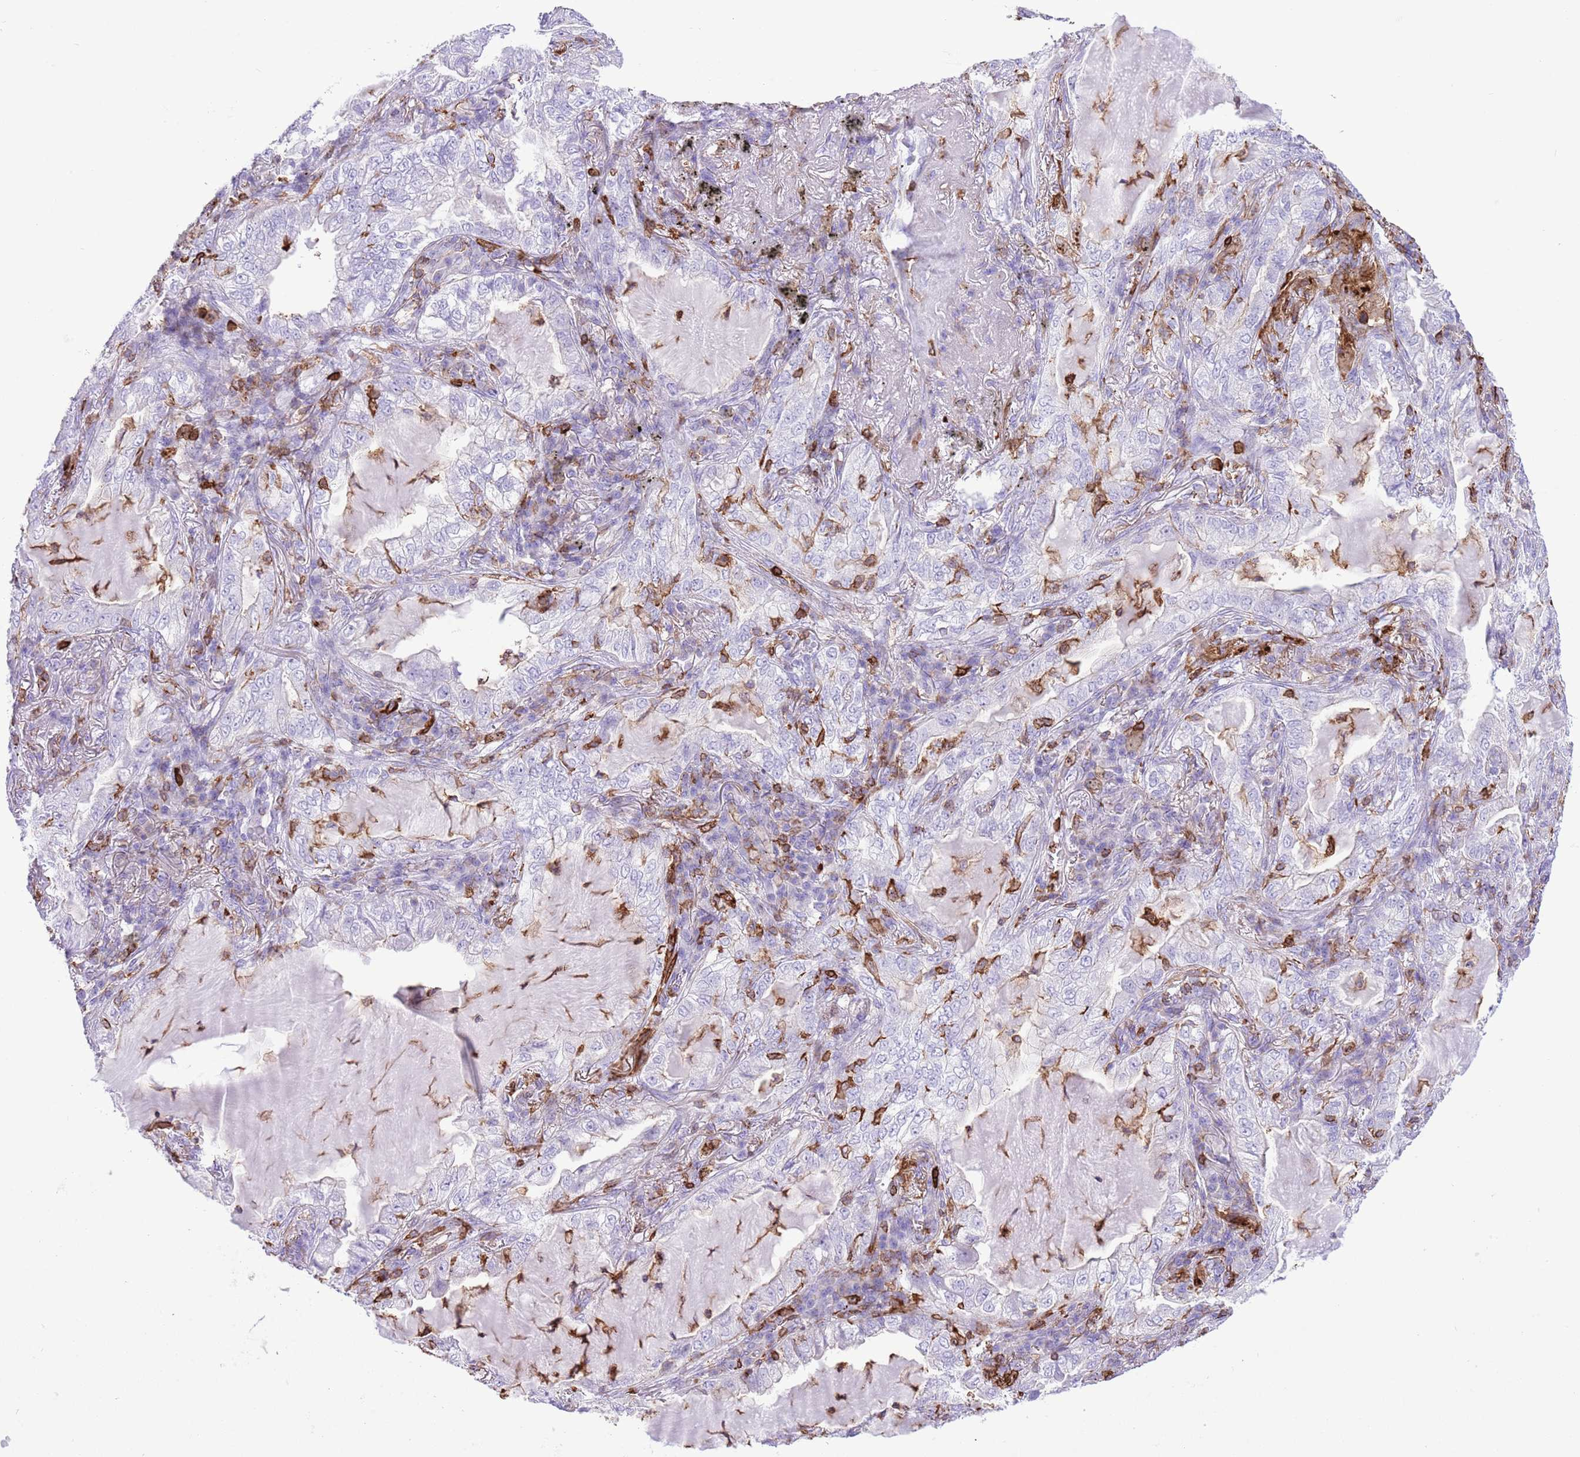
{"staining": {"intensity": "negative", "quantity": "none", "location": "none"}, "tissue": "lung cancer", "cell_type": "Tumor cells", "image_type": "cancer", "snomed": [{"axis": "morphology", "description": "Adenocarcinoma, NOS"}, {"axis": "topography", "description": "Lung"}], "caption": "Tumor cells show no significant staining in lung adenocarcinoma. (Immunohistochemistry (ihc), brightfield microscopy, high magnification).", "gene": "EFHD2", "patient": {"sex": "female", "age": 73}}